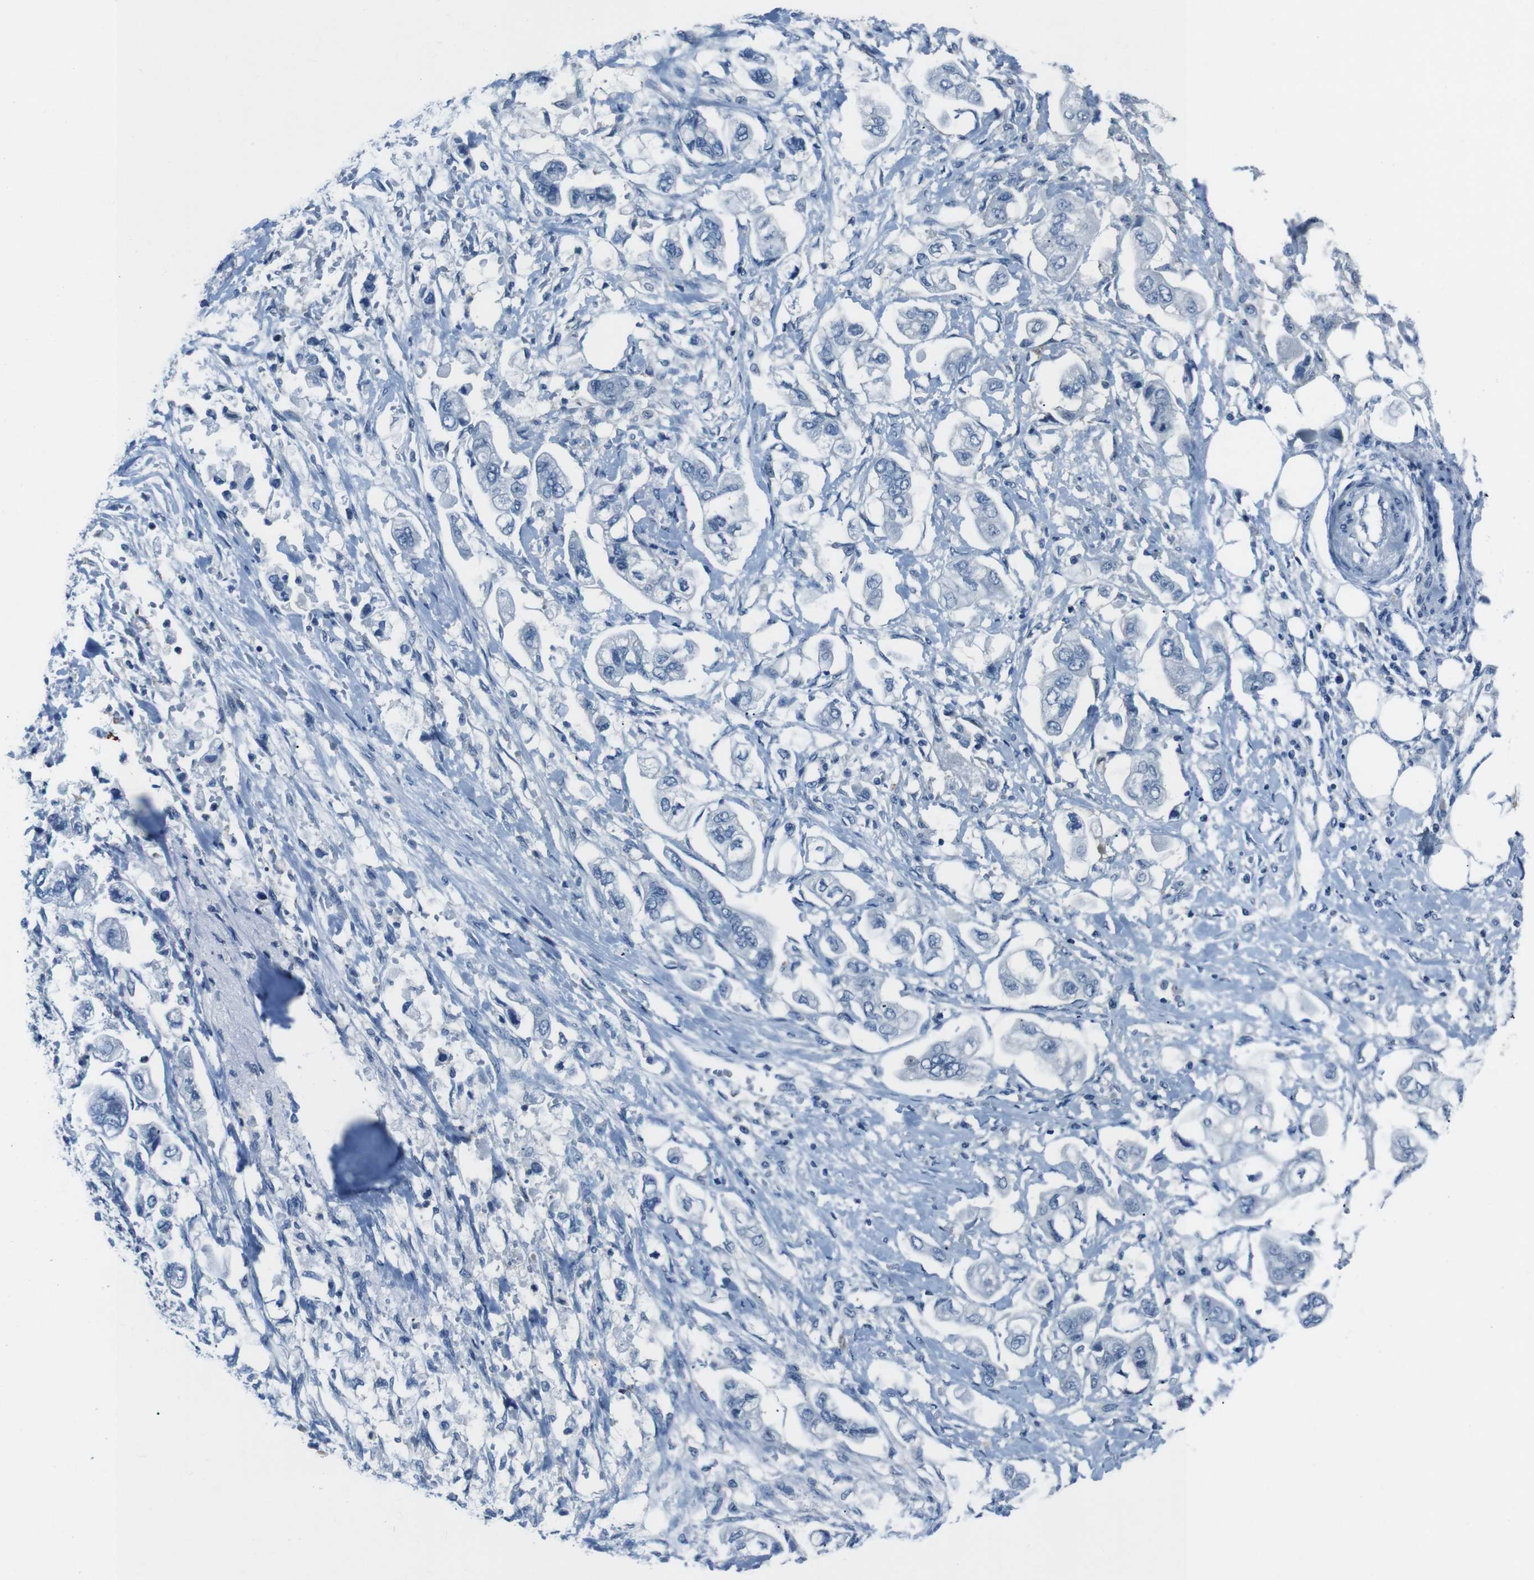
{"staining": {"intensity": "negative", "quantity": "none", "location": "none"}, "tissue": "stomach cancer", "cell_type": "Tumor cells", "image_type": "cancer", "snomed": [{"axis": "morphology", "description": "Adenocarcinoma, NOS"}, {"axis": "topography", "description": "Stomach"}], "caption": "Immunohistochemical staining of stomach adenocarcinoma exhibits no significant staining in tumor cells.", "gene": "NANOS2", "patient": {"sex": "male", "age": 62}}